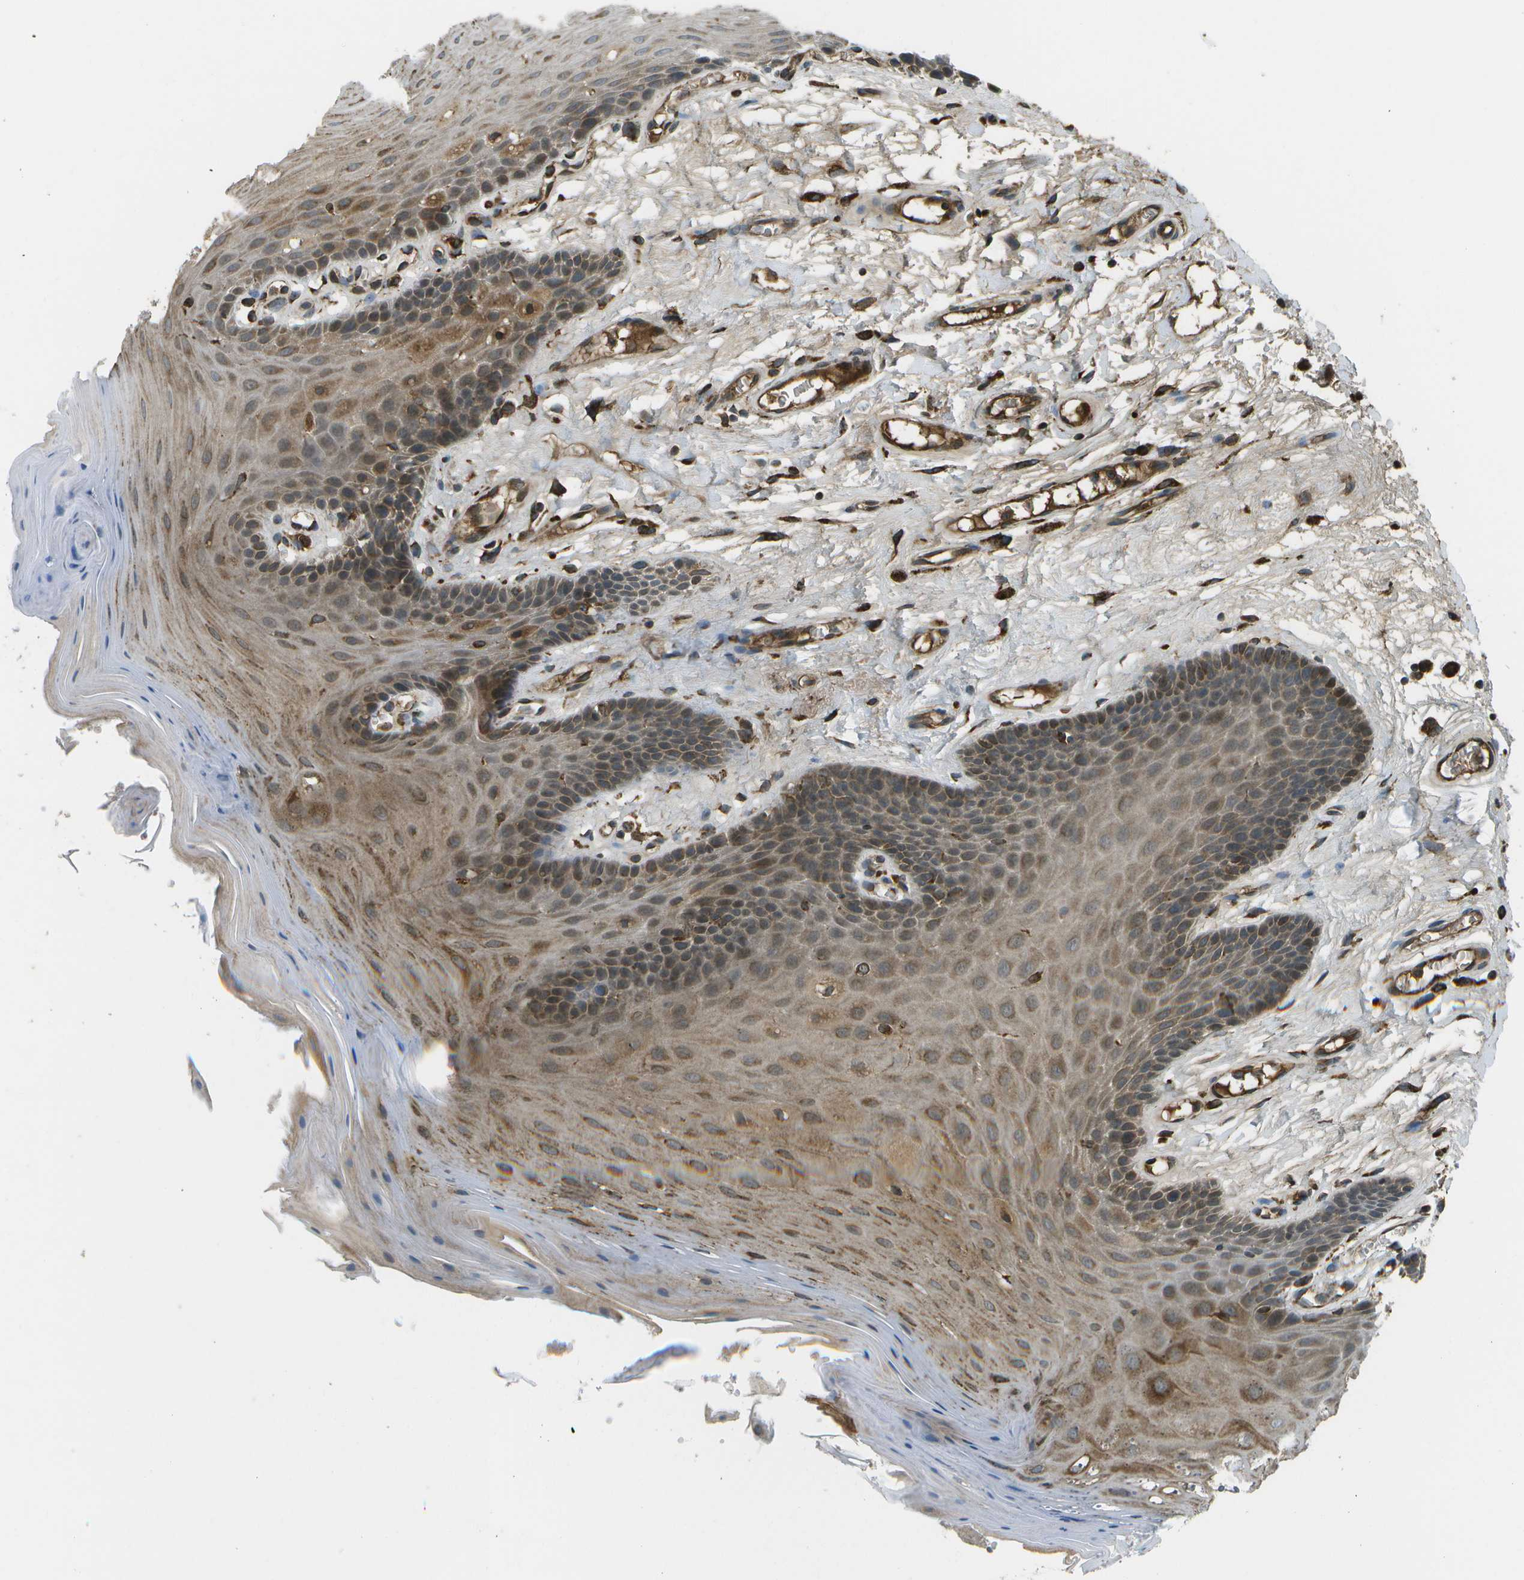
{"staining": {"intensity": "strong", "quantity": "25%-75%", "location": "cytoplasmic/membranous"}, "tissue": "oral mucosa", "cell_type": "Squamous epithelial cells", "image_type": "normal", "snomed": [{"axis": "morphology", "description": "Normal tissue, NOS"}, {"axis": "morphology", "description": "Squamous cell carcinoma, NOS"}, {"axis": "topography", "description": "Oral tissue"}, {"axis": "topography", "description": "Head-Neck"}], "caption": "This histopathology image reveals IHC staining of benign oral mucosa, with high strong cytoplasmic/membranous expression in approximately 25%-75% of squamous epithelial cells.", "gene": "USP30", "patient": {"sex": "male", "age": 71}}